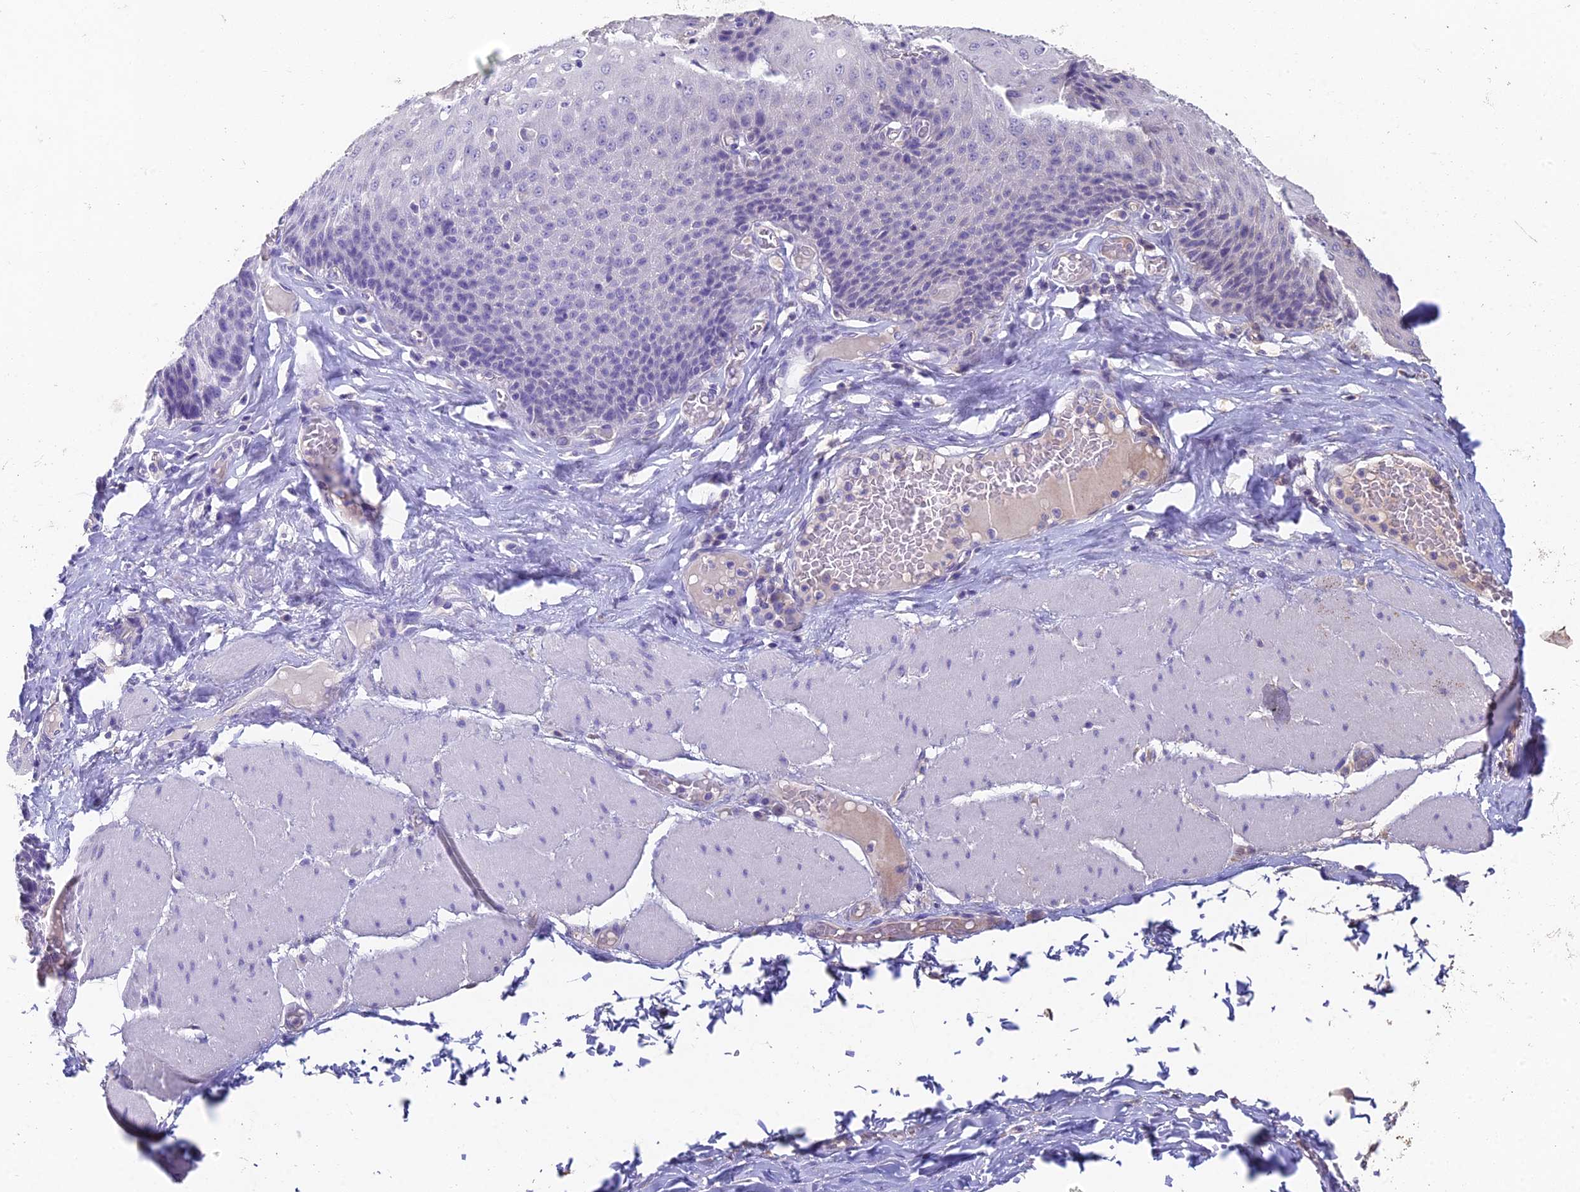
{"staining": {"intensity": "negative", "quantity": "none", "location": "none"}, "tissue": "esophagus", "cell_type": "Squamous epithelial cells", "image_type": "normal", "snomed": [{"axis": "morphology", "description": "Normal tissue, NOS"}, {"axis": "topography", "description": "Esophagus"}], "caption": "Unremarkable esophagus was stained to show a protein in brown. There is no significant expression in squamous epithelial cells. (DAB immunohistochemistry (IHC), high magnification).", "gene": "ADAMTS13", "patient": {"sex": "male", "age": 60}}